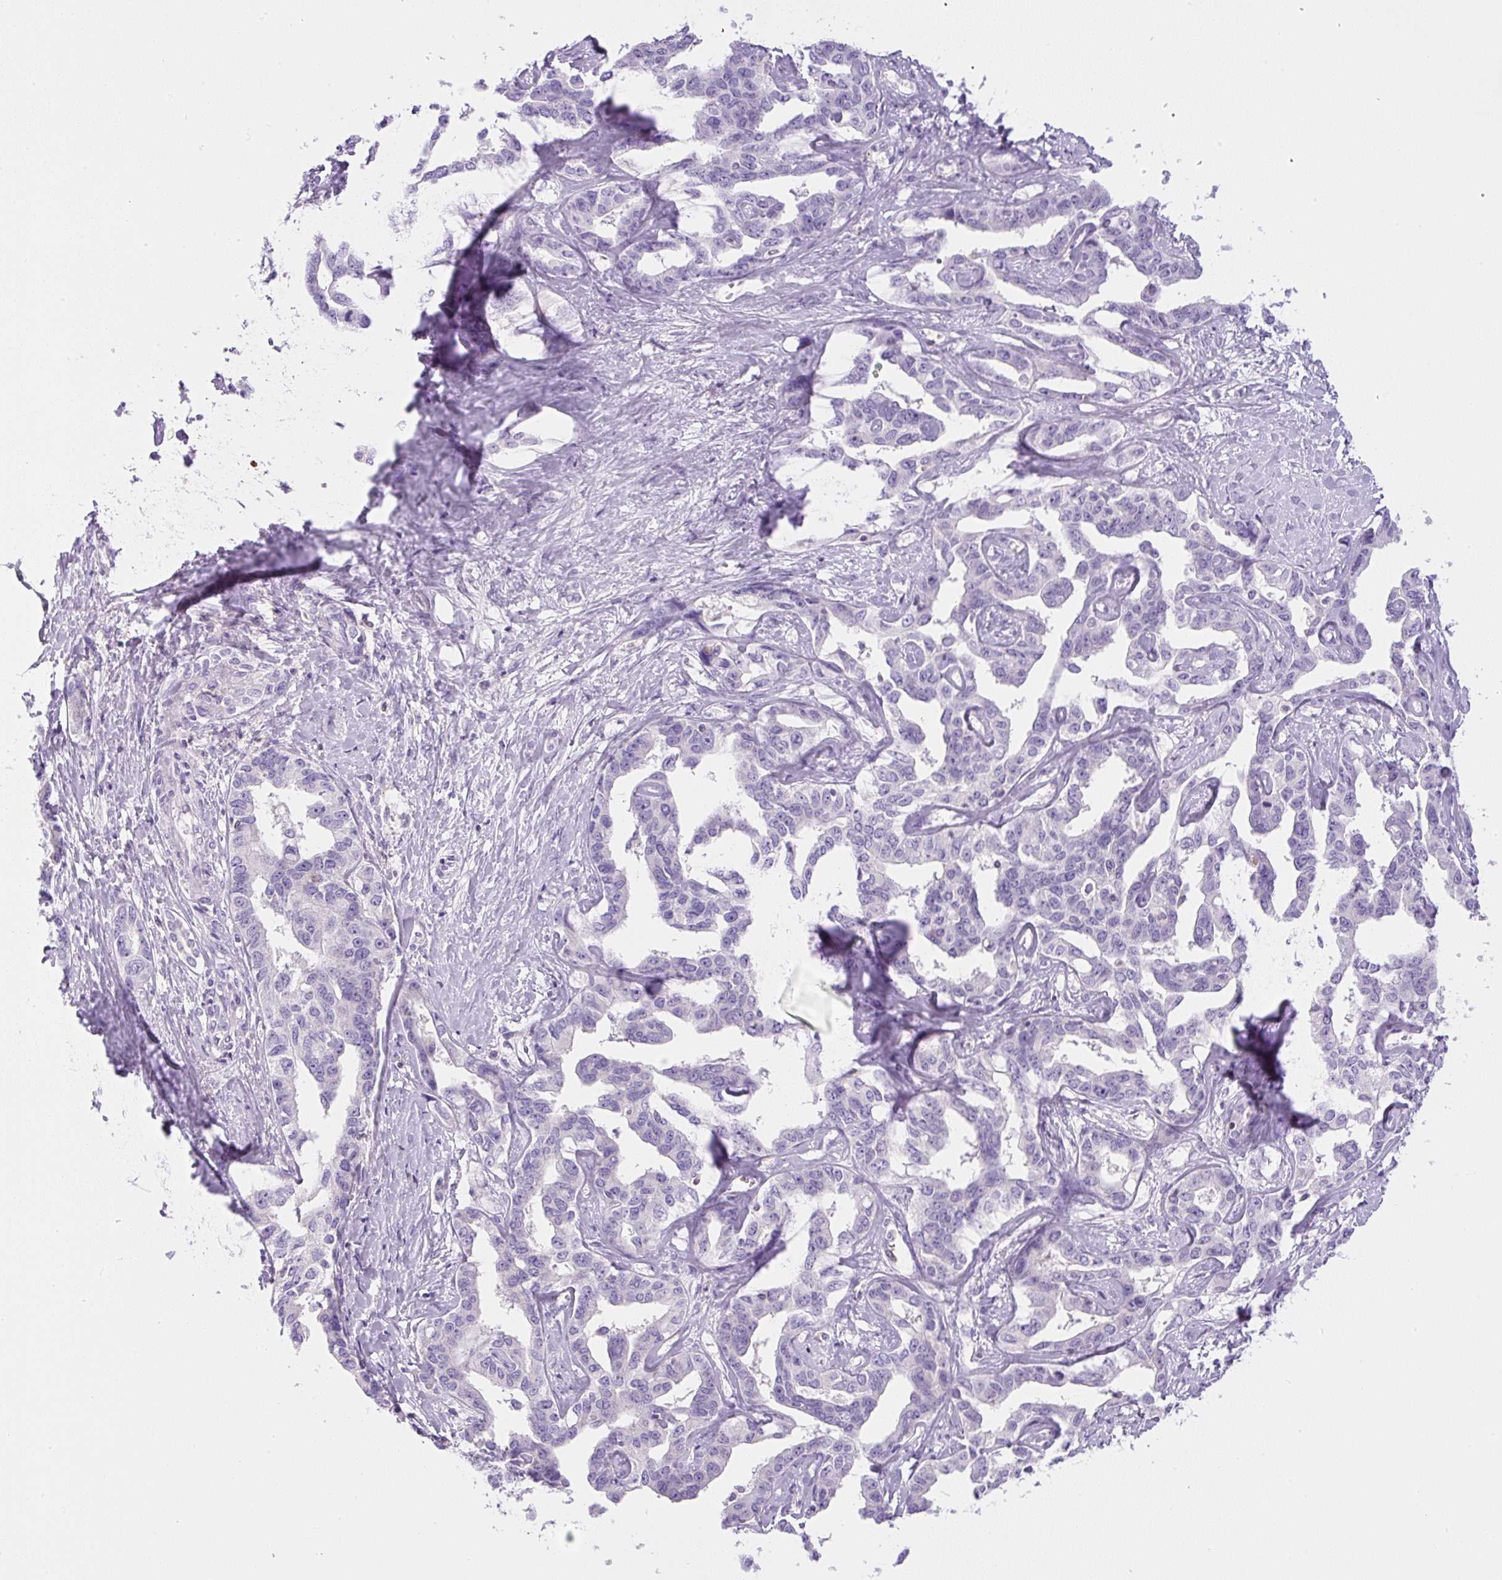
{"staining": {"intensity": "negative", "quantity": "none", "location": "none"}, "tissue": "liver cancer", "cell_type": "Tumor cells", "image_type": "cancer", "snomed": [{"axis": "morphology", "description": "Cholangiocarcinoma"}, {"axis": "topography", "description": "Liver"}], "caption": "The histopathology image shows no significant positivity in tumor cells of liver cholangiocarcinoma.", "gene": "PIP5KL1", "patient": {"sex": "male", "age": 59}}